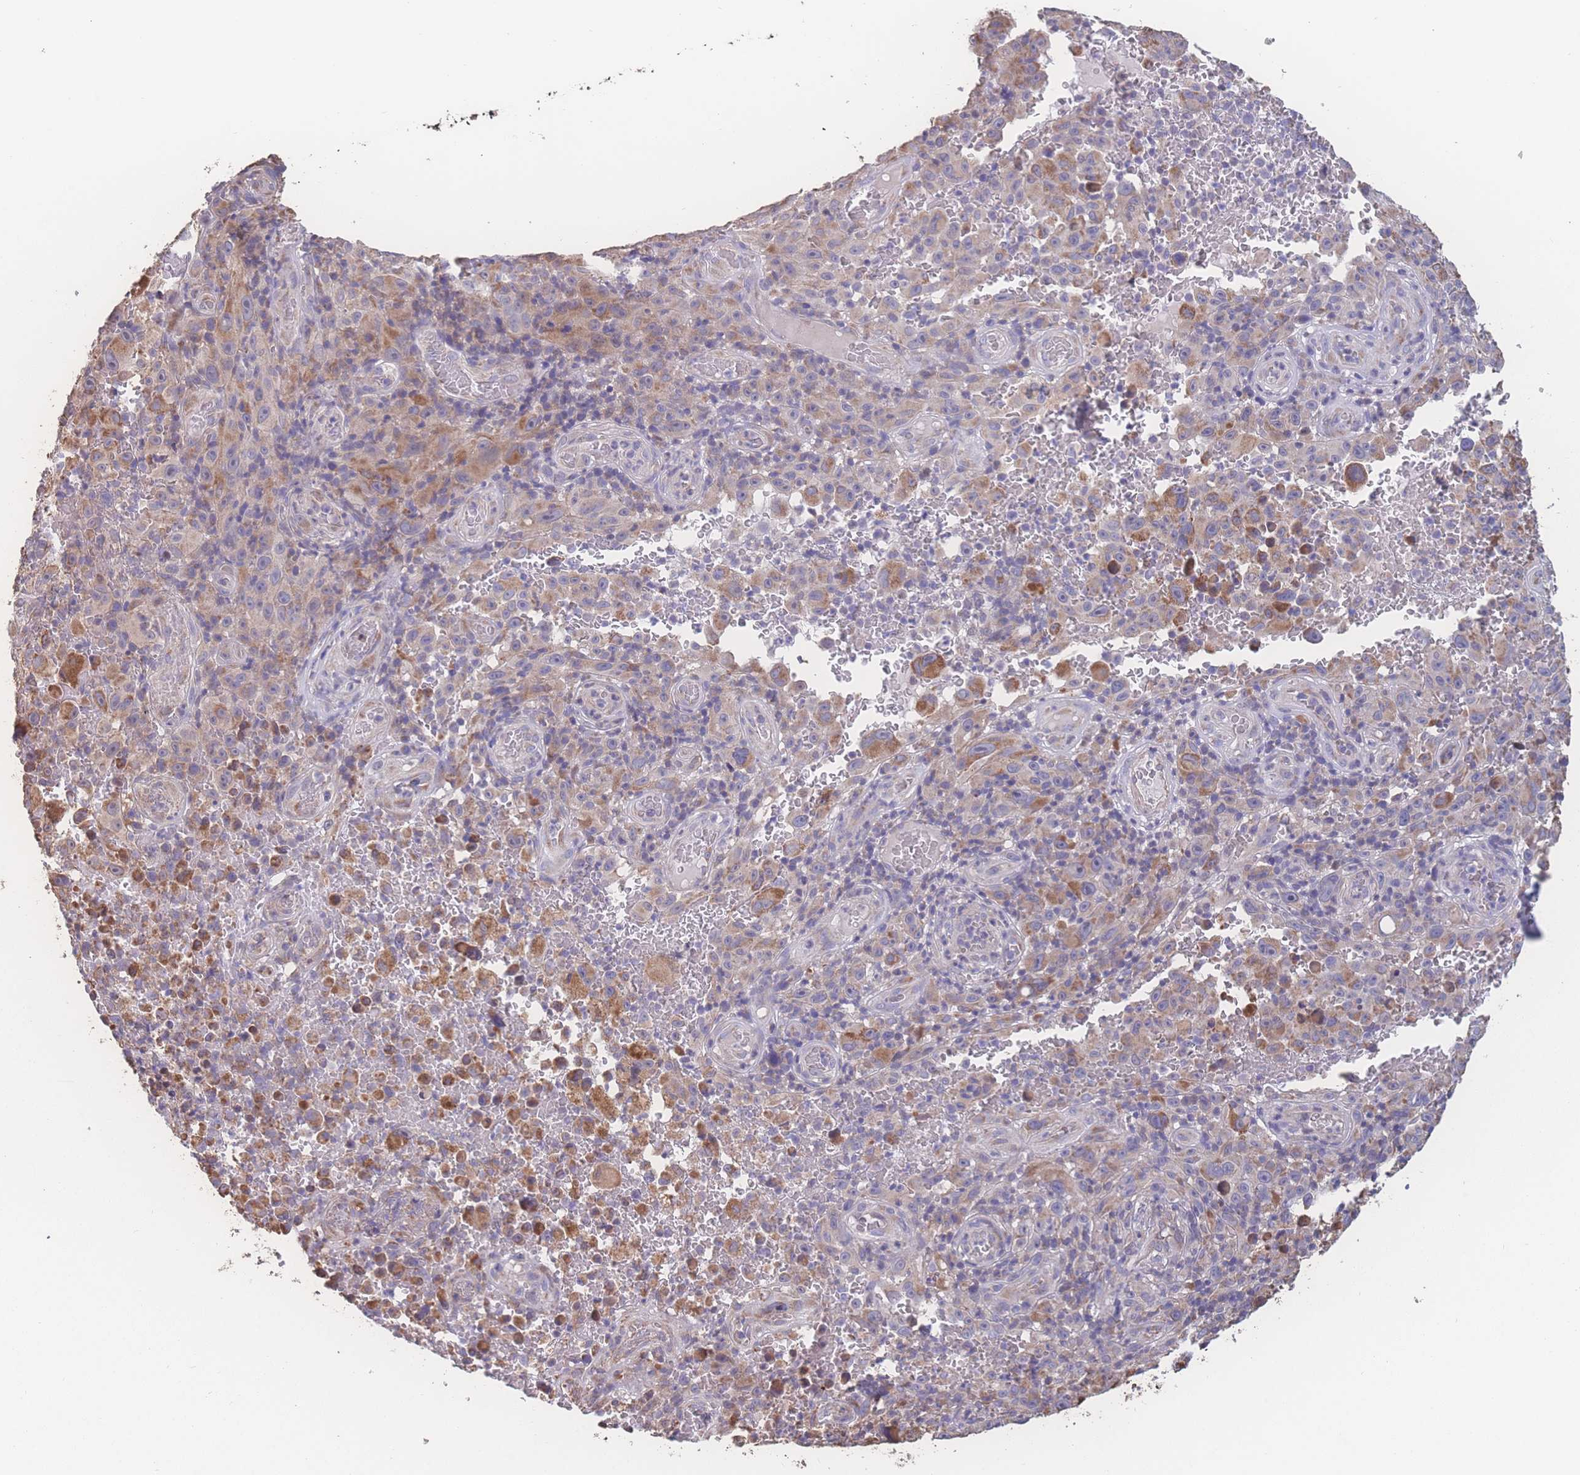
{"staining": {"intensity": "moderate", "quantity": "<25%", "location": "cytoplasmic/membranous"}, "tissue": "melanoma", "cell_type": "Tumor cells", "image_type": "cancer", "snomed": [{"axis": "morphology", "description": "Malignant melanoma, NOS"}, {"axis": "topography", "description": "Skin"}], "caption": "Tumor cells show low levels of moderate cytoplasmic/membranous staining in about <25% of cells in human malignant melanoma. (DAB = brown stain, brightfield microscopy at high magnification).", "gene": "SGSM3", "patient": {"sex": "female", "age": 82}}